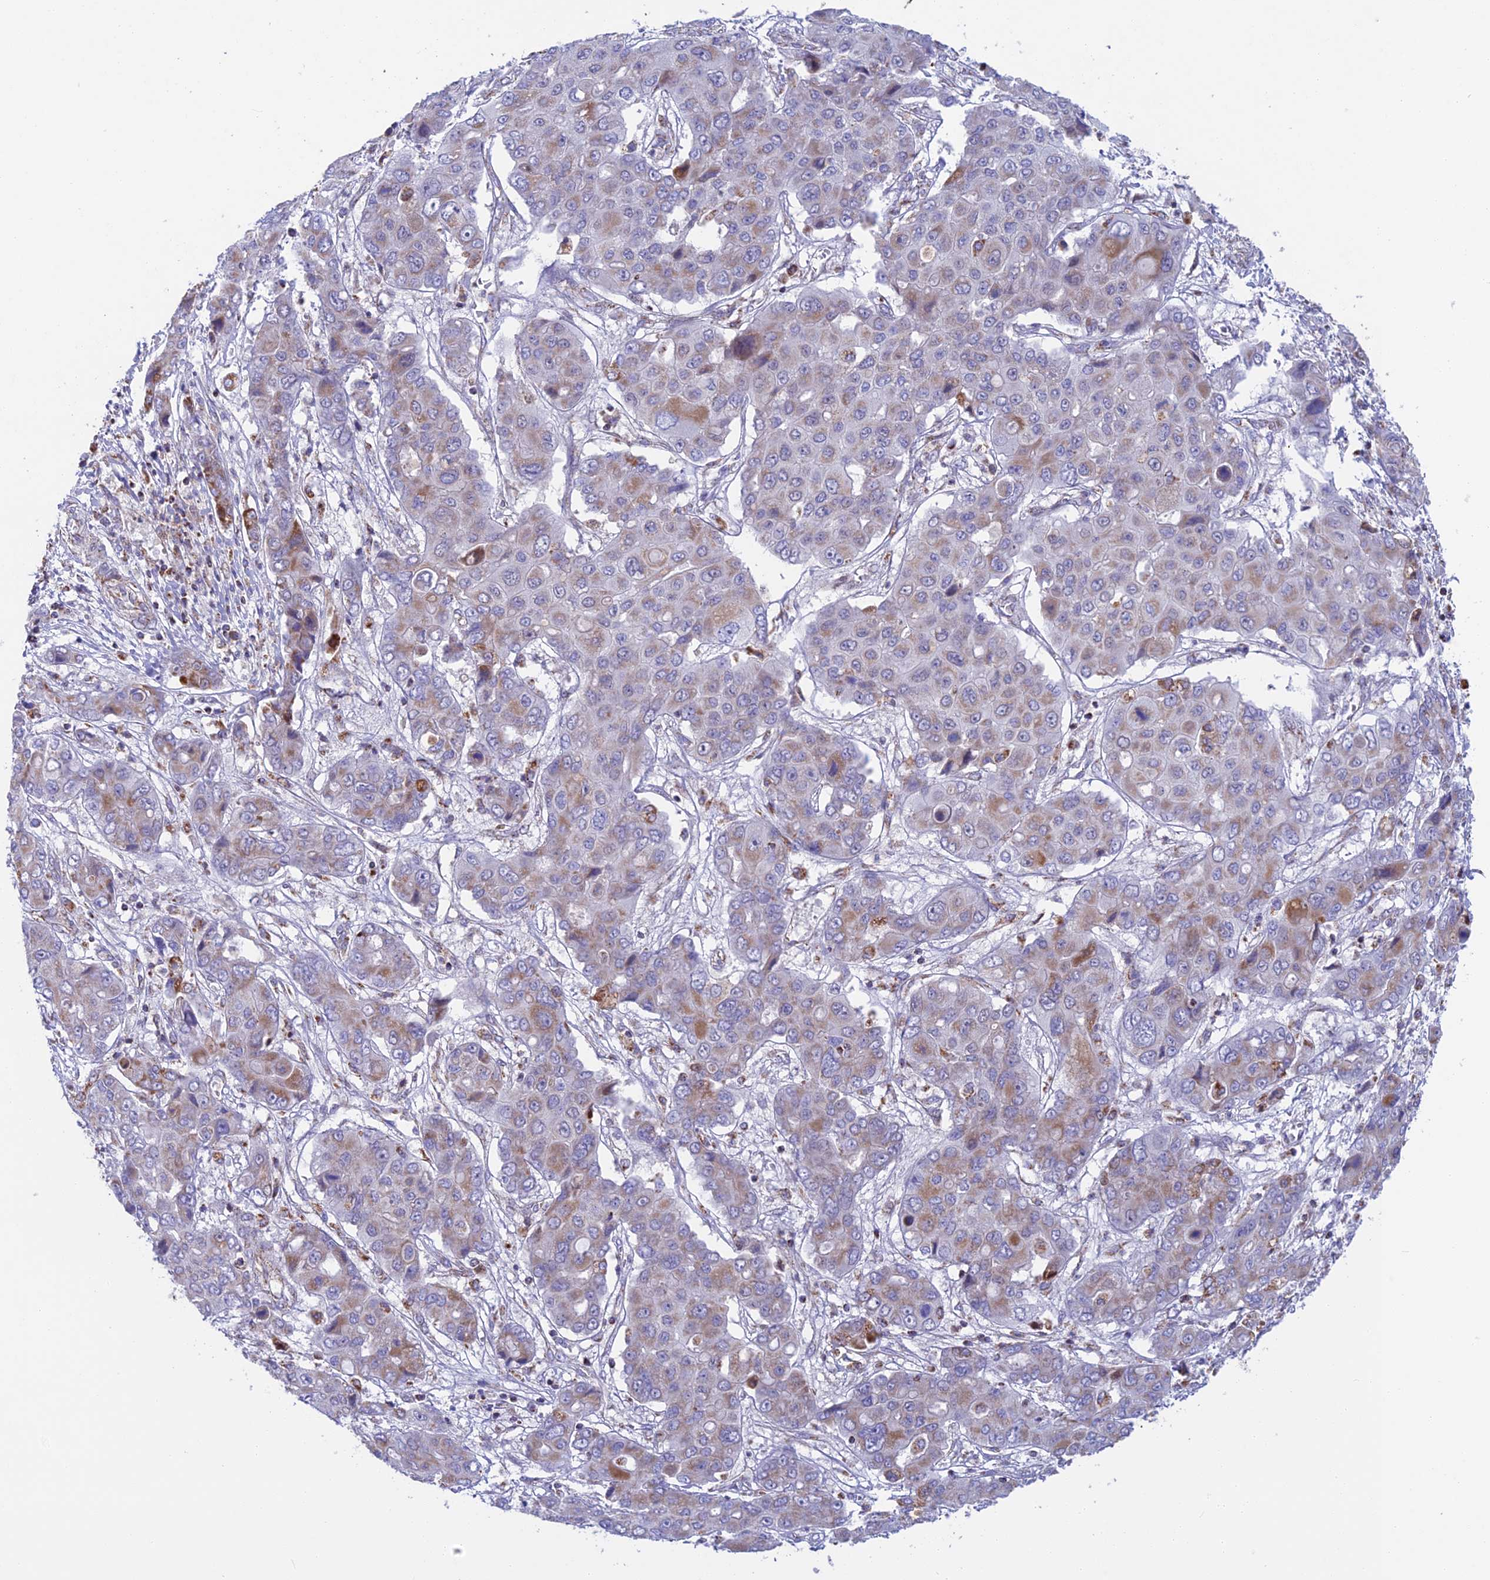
{"staining": {"intensity": "moderate", "quantity": "<25%", "location": "cytoplasmic/membranous"}, "tissue": "liver cancer", "cell_type": "Tumor cells", "image_type": "cancer", "snomed": [{"axis": "morphology", "description": "Cholangiocarcinoma"}, {"axis": "topography", "description": "Liver"}], "caption": "Protein staining displays moderate cytoplasmic/membranous staining in about <25% of tumor cells in liver cholangiocarcinoma. The staining was performed using DAB (3,3'-diaminobenzidine) to visualize the protein expression in brown, while the nuclei were stained in blue with hematoxylin (Magnification: 20x).", "gene": "CS", "patient": {"sex": "male", "age": 67}}